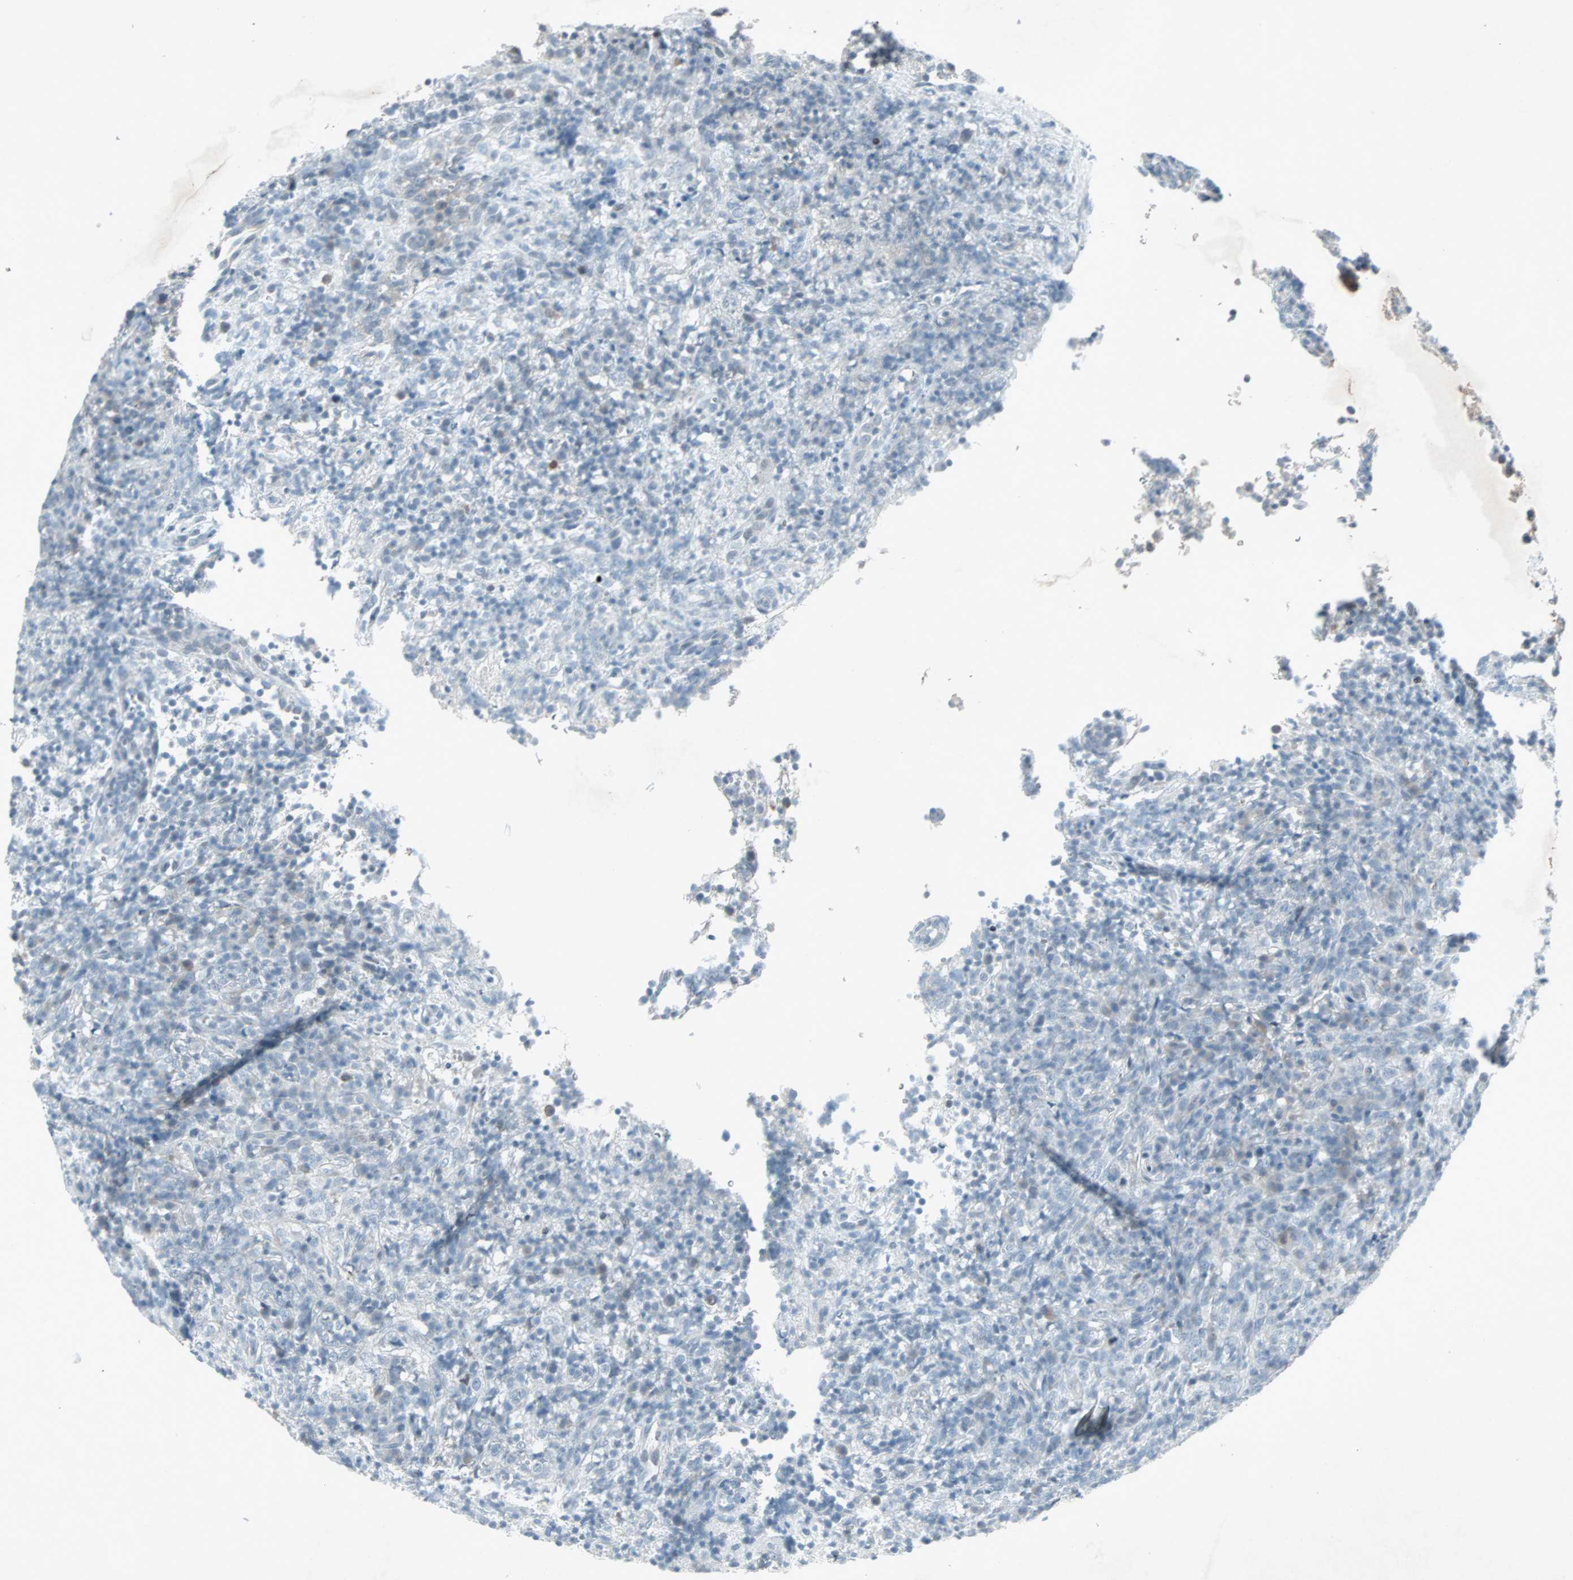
{"staining": {"intensity": "weak", "quantity": "<25%", "location": "cytoplasmic/membranous"}, "tissue": "lymphoma", "cell_type": "Tumor cells", "image_type": "cancer", "snomed": [{"axis": "morphology", "description": "Malignant lymphoma, non-Hodgkin's type, High grade"}, {"axis": "topography", "description": "Lymph node"}], "caption": "A histopathology image of high-grade malignant lymphoma, non-Hodgkin's type stained for a protein displays no brown staining in tumor cells.", "gene": "LANCL3", "patient": {"sex": "female", "age": 76}}